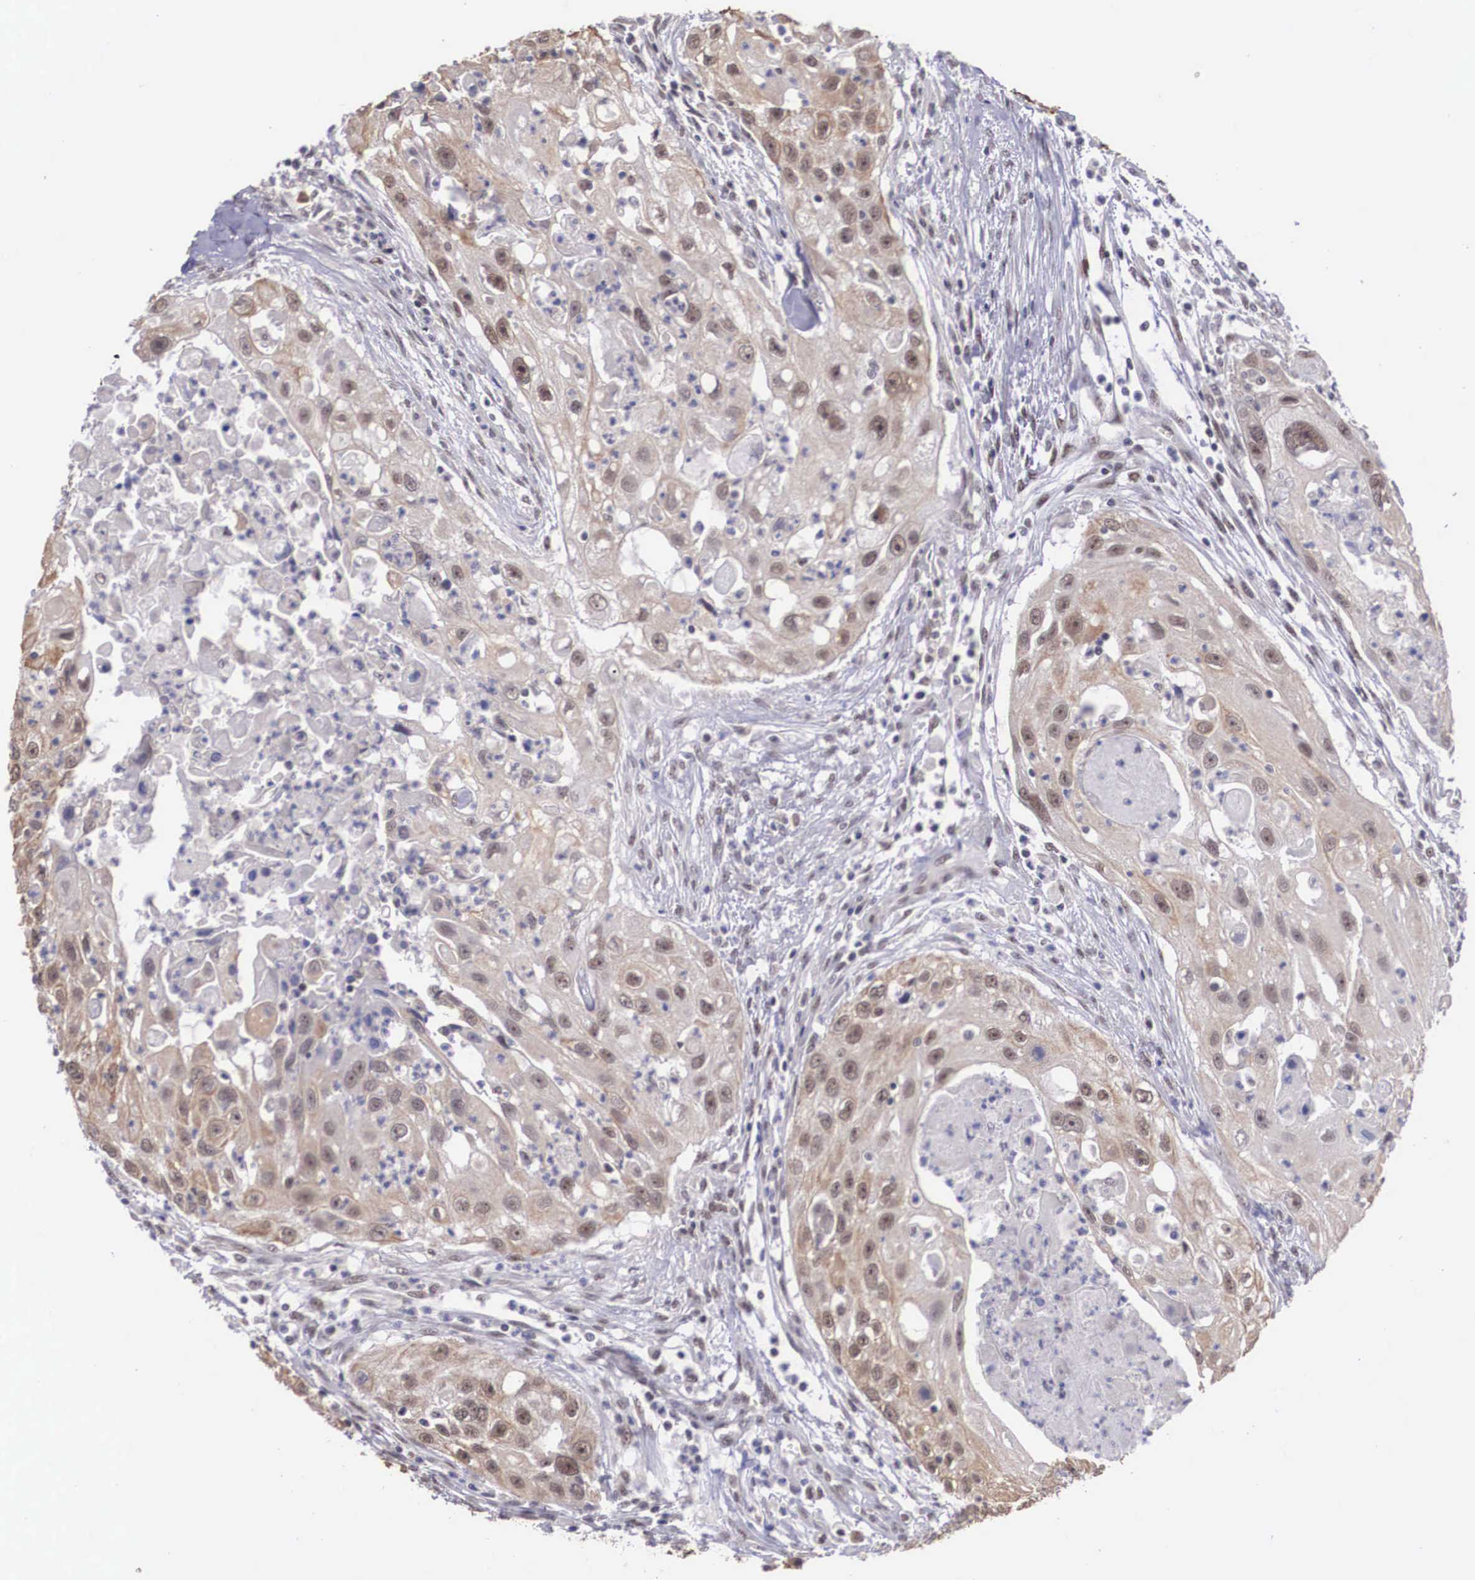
{"staining": {"intensity": "weak", "quantity": "25%-75%", "location": "nuclear"}, "tissue": "head and neck cancer", "cell_type": "Tumor cells", "image_type": "cancer", "snomed": [{"axis": "morphology", "description": "Squamous cell carcinoma, NOS"}, {"axis": "topography", "description": "Head-Neck"}], "caption": "Protein expression by IHC exhibits weak nuclear positivity in about 25%-75% of tumor cells in squamous cell carcinoma (head and neck). (DAB (3,3'-diaminobenzidine) IHC, brown staining for protein, blue staining for nuclei).", "gene": "ZNF275", "patient": {"sex": "male", "age": 64}}